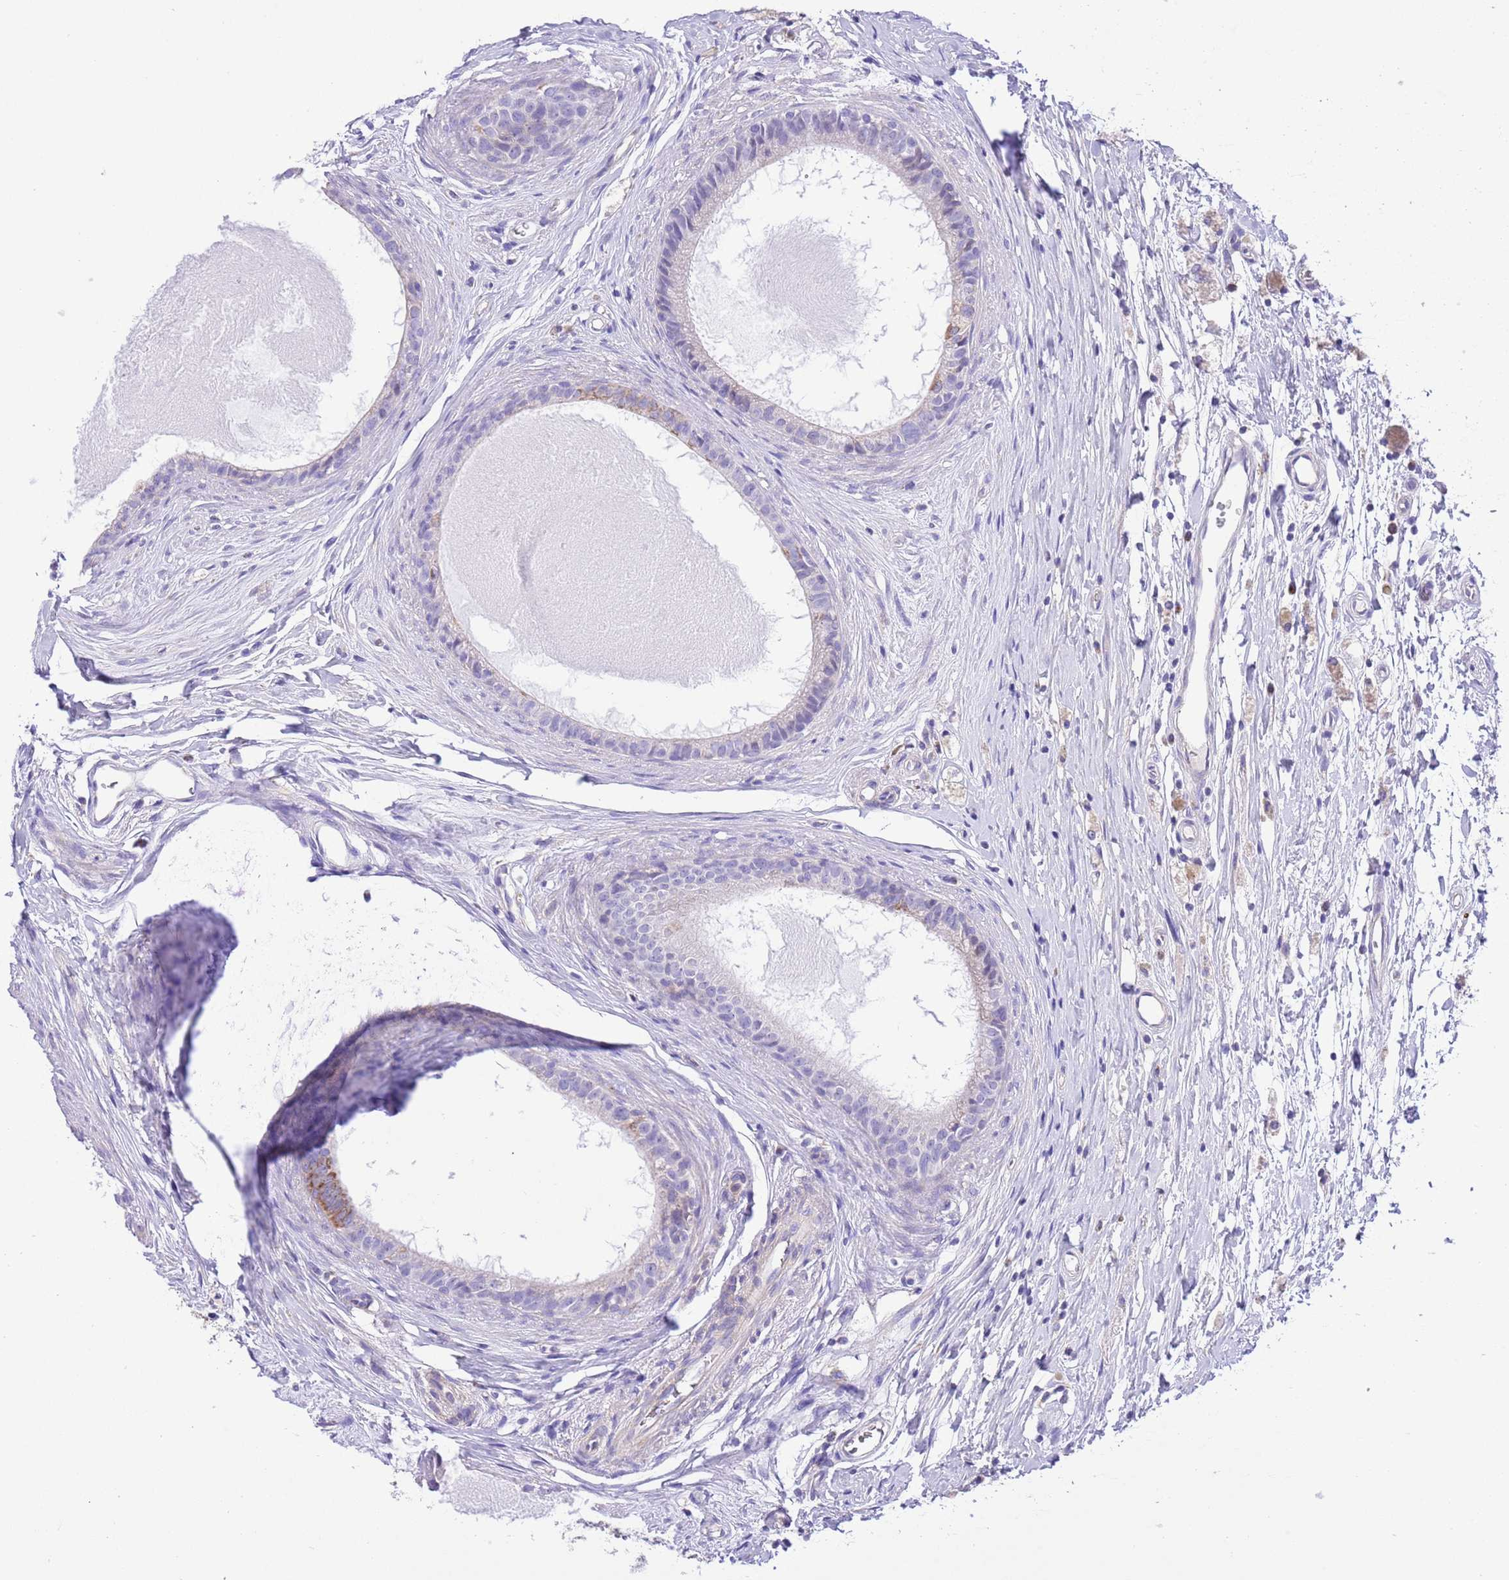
{"staining": {"intensity": "negative", "quantity": "none", "location": "none"}, "tissue": "epididymis", "cell_type": "Glandular cells", "image_type": "normal", "snomed": [{"axis": "morphology", "description": "Normal tissue, NOS"}, {"axis": "topography", "description": "Epididymis"}], "caption": "A high-resolution histopathology image shows immunohistochemistry staining of unremarkable epididymis, which displays no significant positivity in glandular cells.", "gene": "SS18L2", "patient": {"sex": "male", "age": 80}}